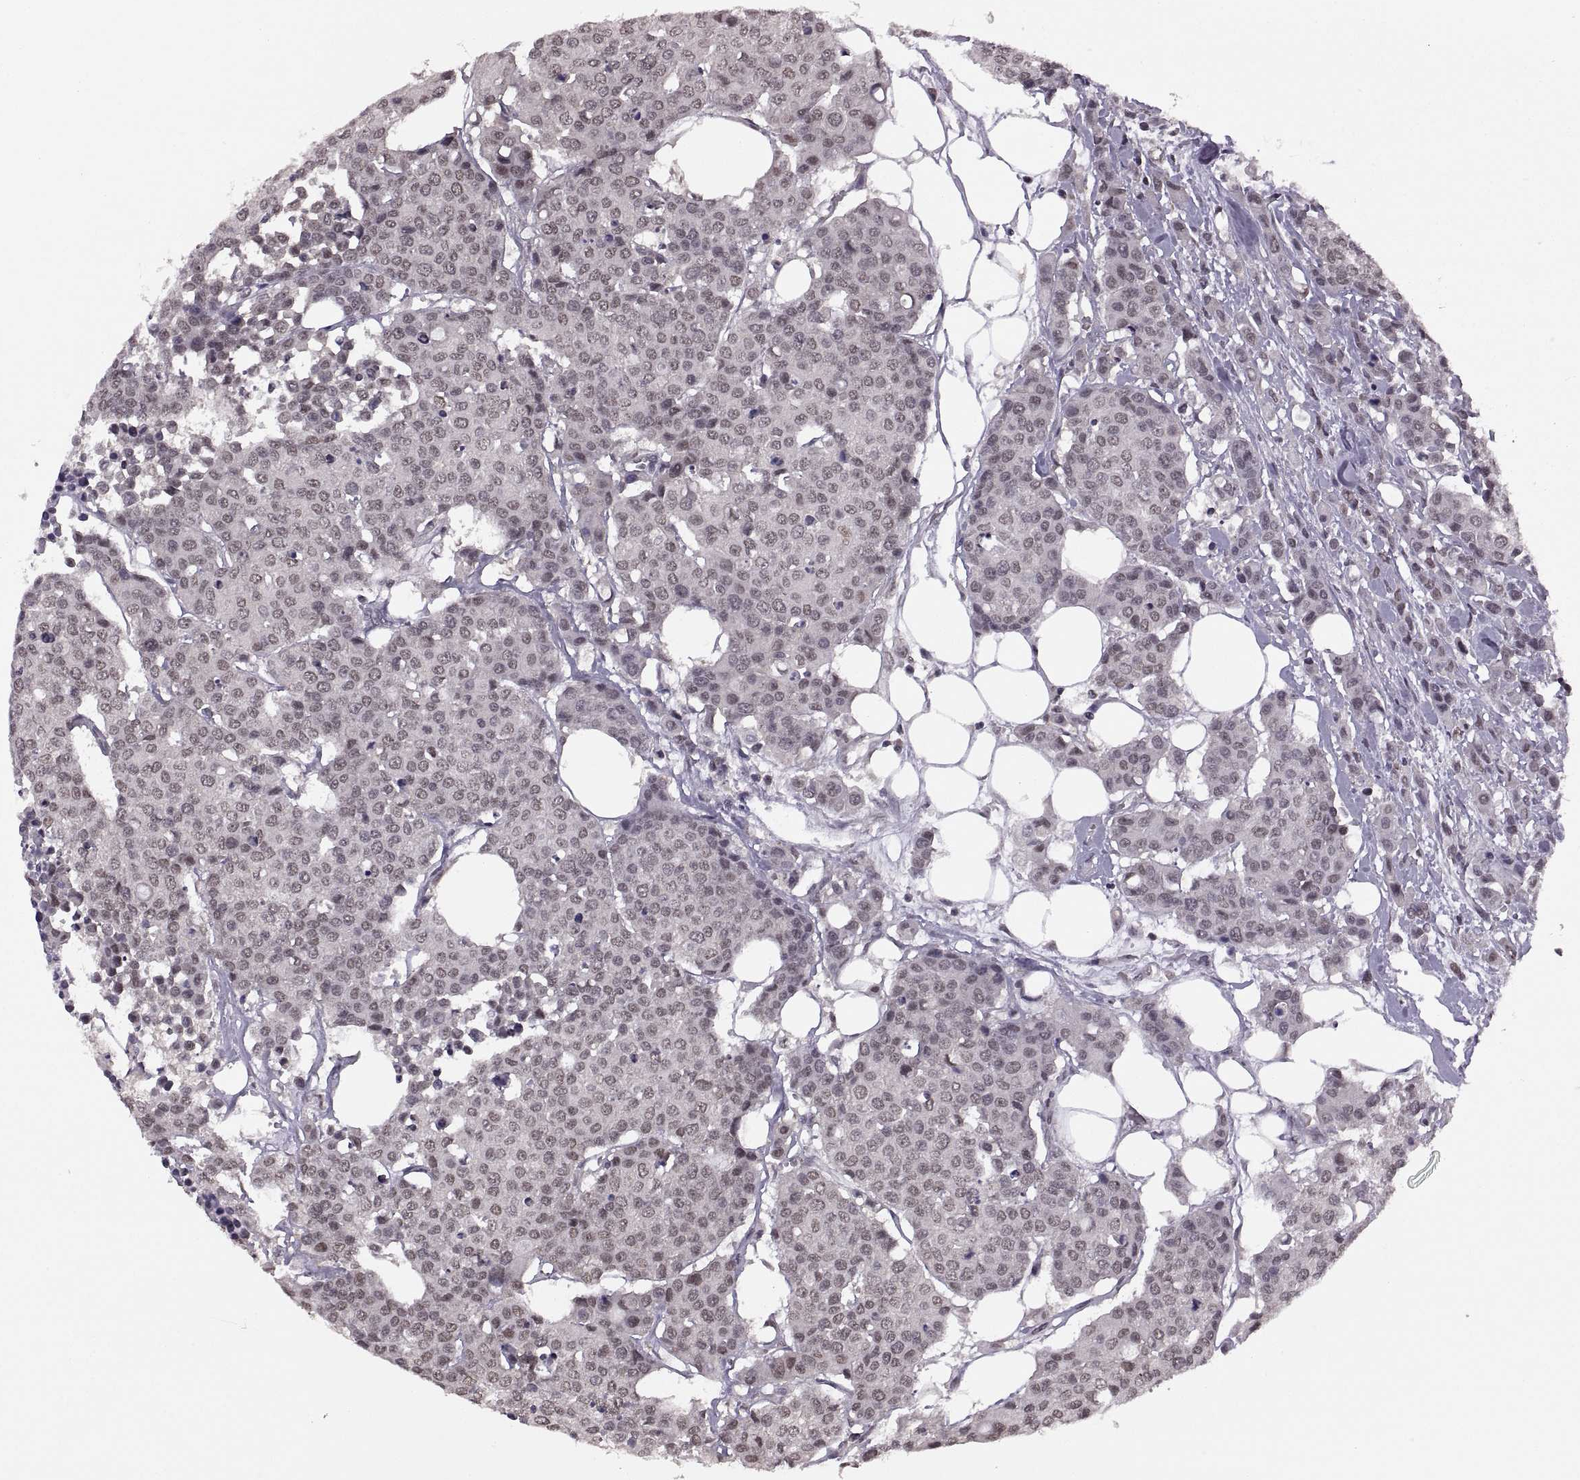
{"staining": {"intensity": "weak", "quantity": "<25%", "location": "nuclear"}, "tissue": "carcinoid", "cell_type": "Tumor cells", "image_type": "cancer", "snomed": [{"axis": "morphology", "description": "Carcinoid, malignant, NOS"}, {"axis": "topography", "description": "Colon"}], "caption": "Immunohistochemistry (IHC) of human malignant carcinoid demonstrates no staining in tumor cells.", "gene": "INTS3", "patient": {"sex": "male", "age": 81}}